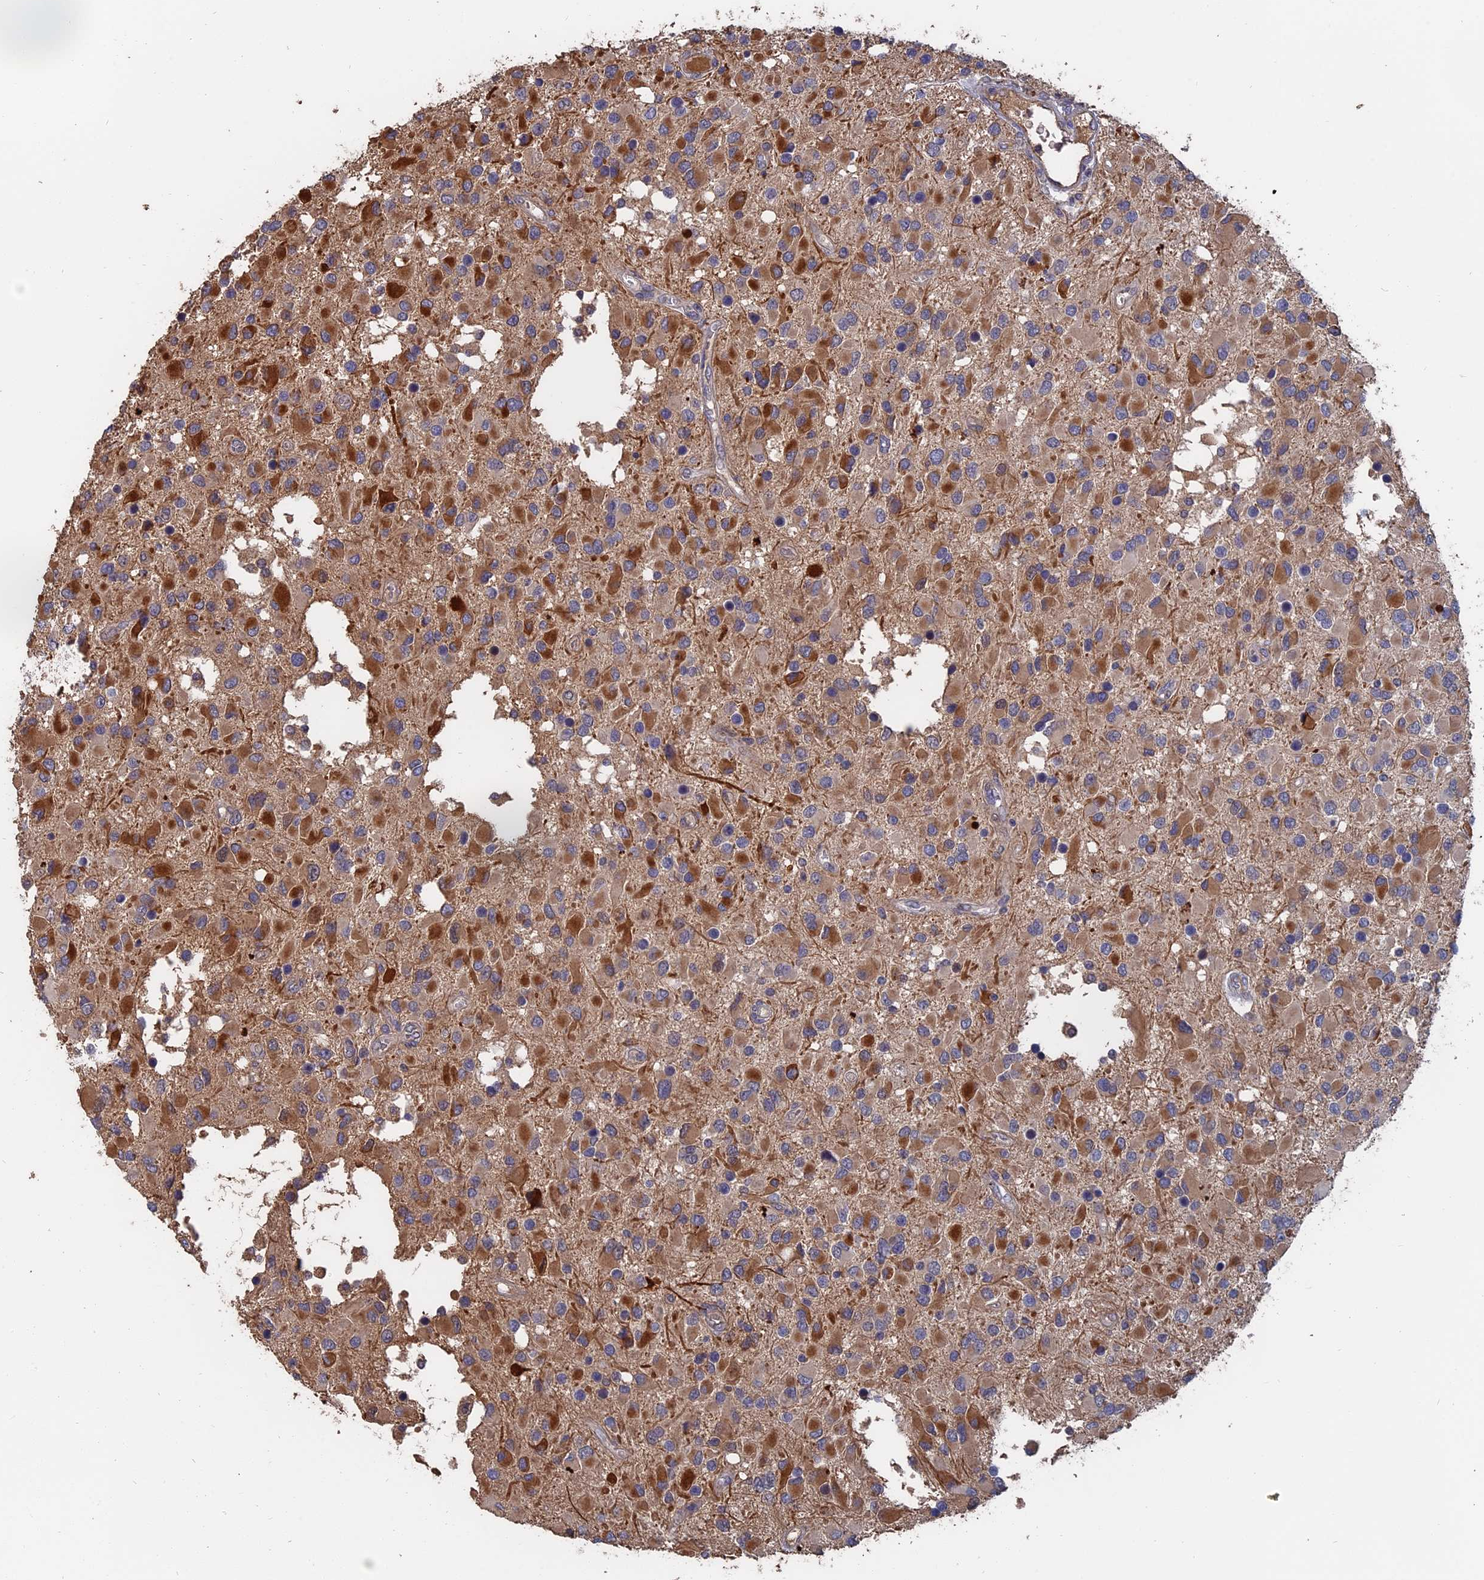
{"staining": {"intensity": "moderate", "quantity": ">75%", "location": "cytoplasmic/membranous"}, "tissue": "glioma", "cell_type": "Tumor cells", "image_type": "cancer", "snomed": [{"axis": "morphology", "description": "Glioma, malignant, High grade"}, {"axis": "topography", "description": "Brain"}], "caption": "An immunohistochemistry (IHC) image of neoplastic tissue is shown. Protein staining in brown highlights moderate cytoplasmic/membranous positivity in malignant glioma (high-grade) within tumor cells.", "gene": "SLC33A1", "patient": {"sex": "male", "age": 53}}